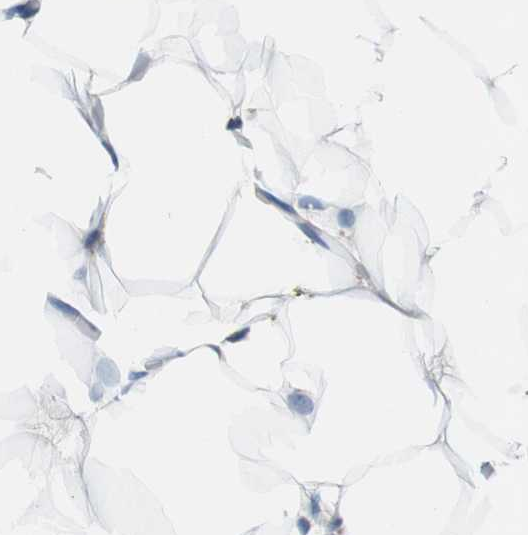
{"staining": {"intensity": "negative", "quantity": "none", "location": "none"}, "tissue": "adipose tissue", "cell_type": "Adipocytes", "image_type": "normal", "snomed": [{"axis": "morphology", "description": "Normal tissue, NOS"}, {"axis": "topography", "description": "Breast"}, {"axis": "topography", "description": "Adipose tissue"}], "caption": "Immunohistochemistry histopathology image of normal human adipose tissue stained for a protein (brown), which displays no positivity in adipocytes. (DAB immunohistochemistry, high magnification).", "gene": "APCS", "patient": {"sex": "female", "age": 25}}